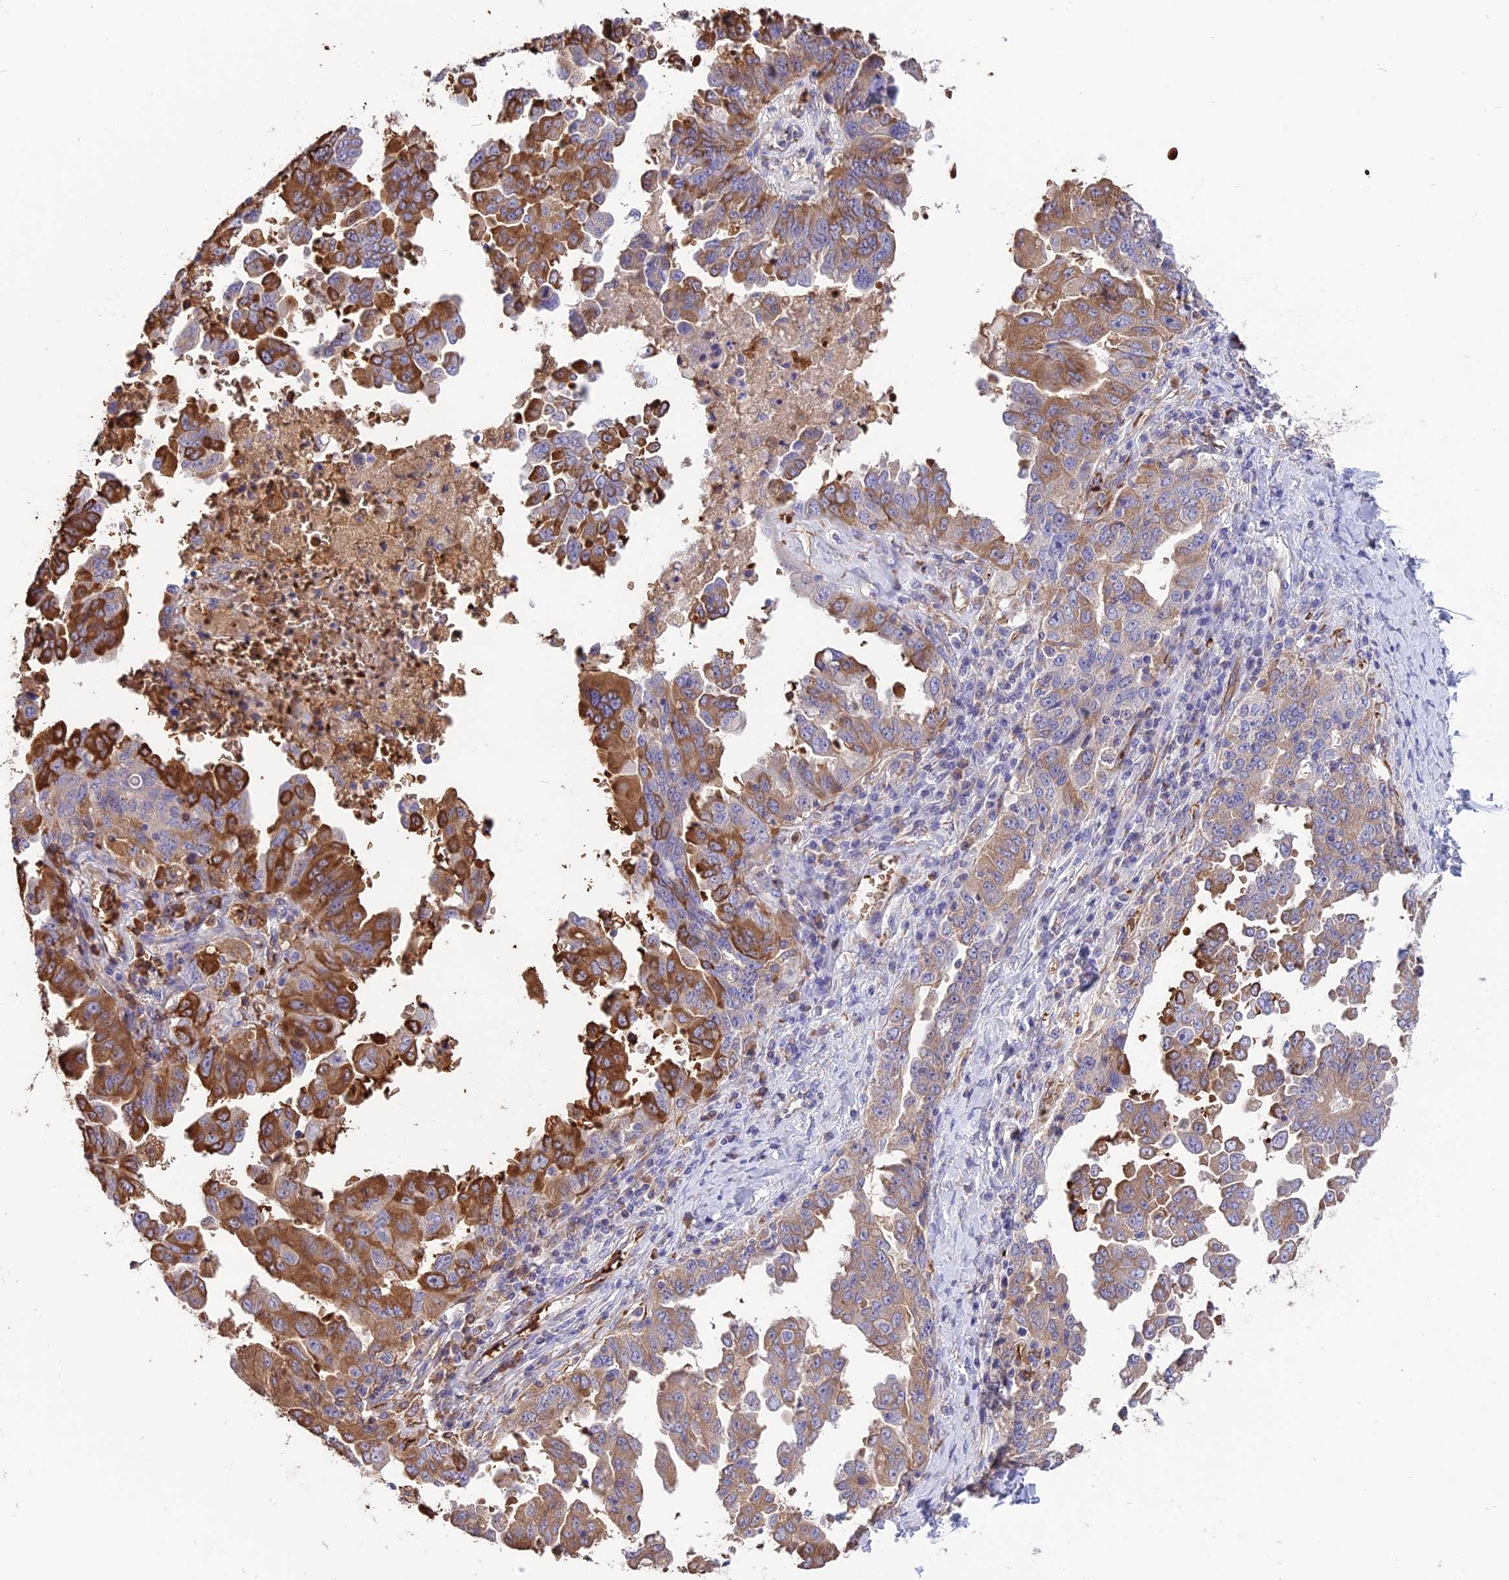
{"staining": {"intensity": "moderate", "quantity": "25%-75%", "location": "cytoplasmic/membranous"}, "tissue": "ovarian cancer", "cell_type": "Tumor cells", "image_type": "cancer", "snomed": [{"axis": "morphology", "description": "Carcinoma, endometroid"}, {"axis": "topography", "description": "Ovary"}], "caption": "About 25%-75% of tumor cells in endometroid carcinoma (ovarian) reveal moderate cytoplasmic/membranous protein staining as visualized by brown immunohistochemical staining.", "gene": "TTC4", "patient": {"sex": "female", "age": 62}}